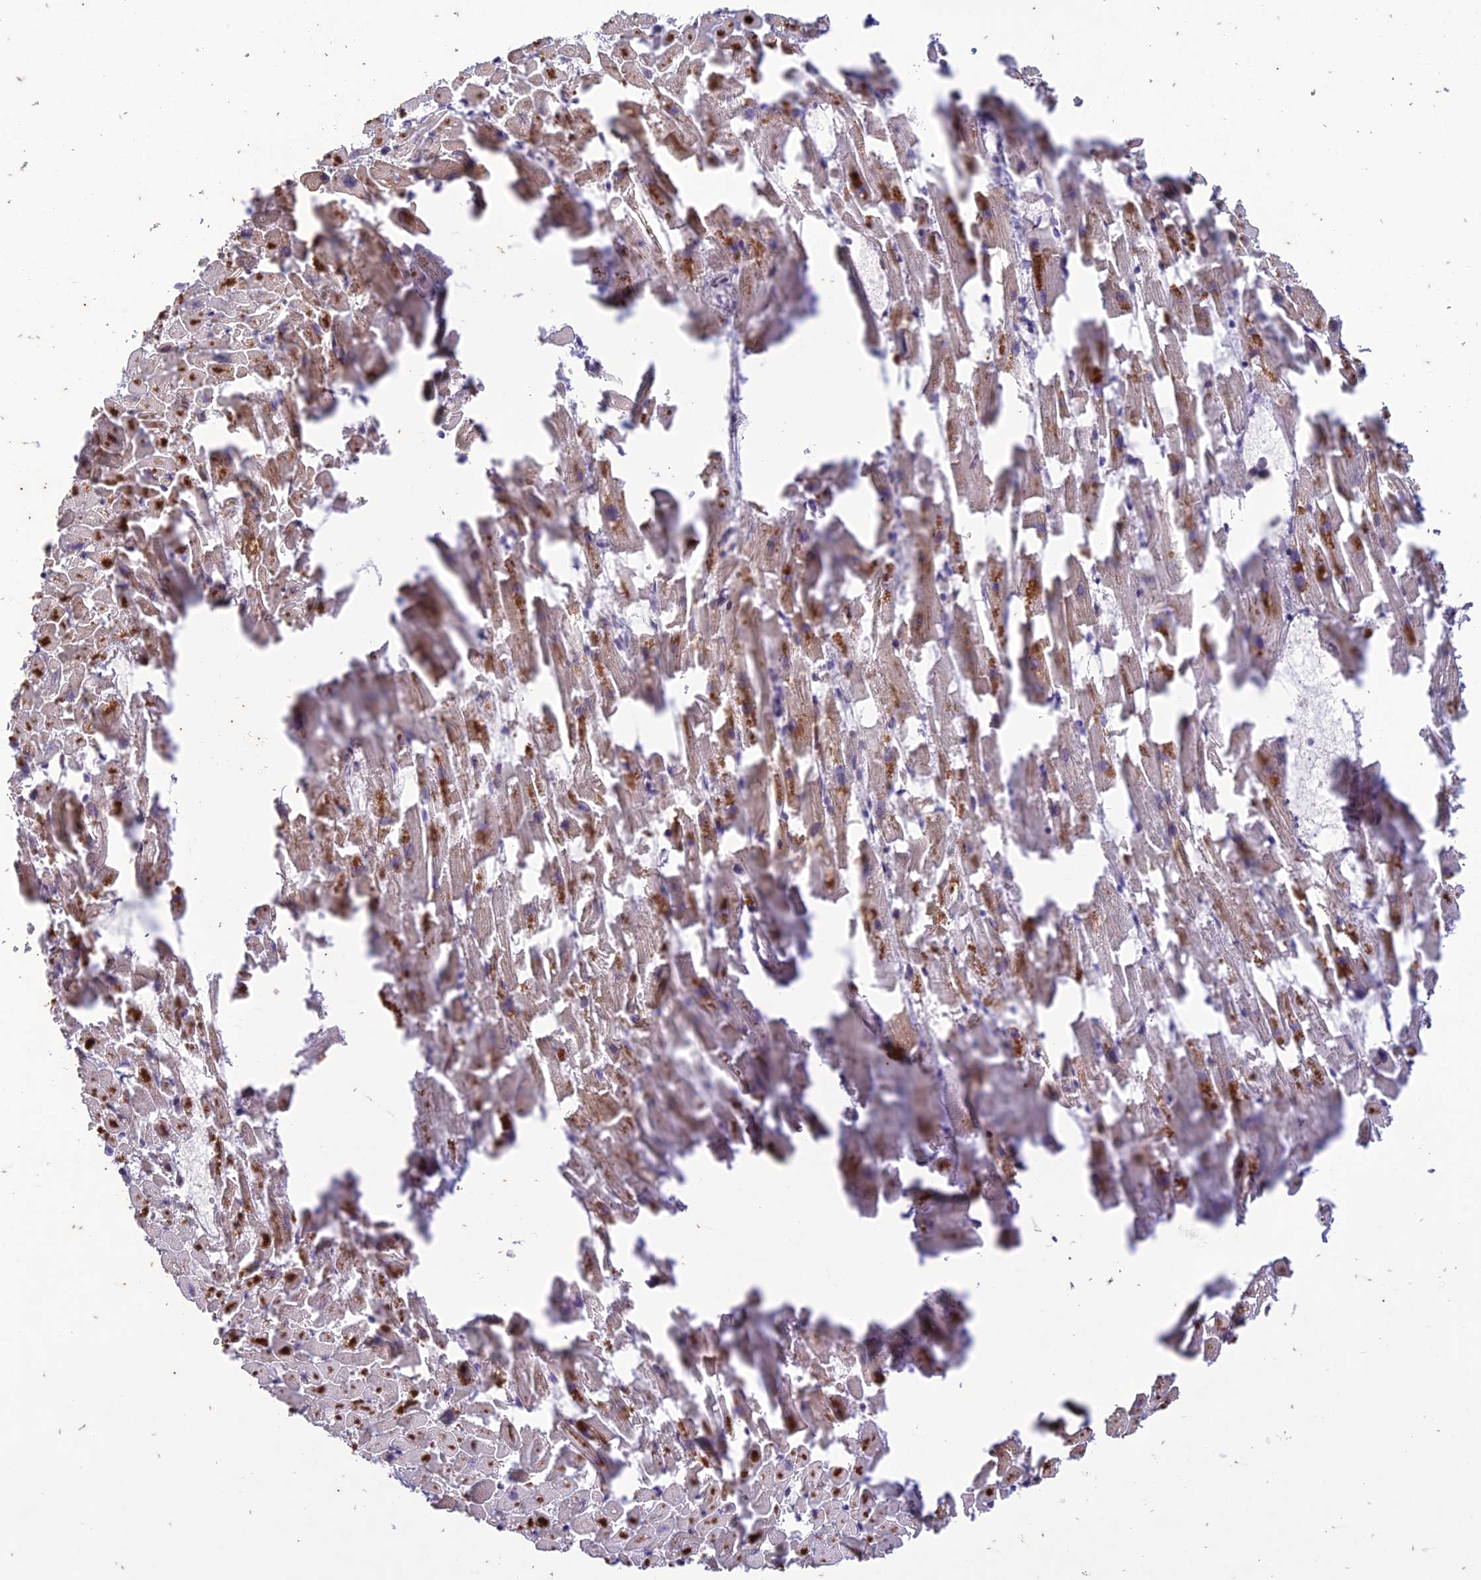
{"staining": {"intensity": "moderate", "quantity": "25%-75%", "location": "cytoplasmic/membranous,nuclear"}, "tissue": "heart muscle", "cell_type": "Cardiomyocytes", "image_type": "normal", "snomed": [{"axis": "morphology", "description": "Normal tissue, NOS"}, {"axis": "topography", "description": "Heart"}], "caption": "Protein positivity by IHC shows moderate cytoplasmic/membranous,nuclear positivity in approximately 25%-75% of cardiomyocytes in normal heart muscle.", "gene": "POP4", "patient": {"sex": "female", "age": 64}}